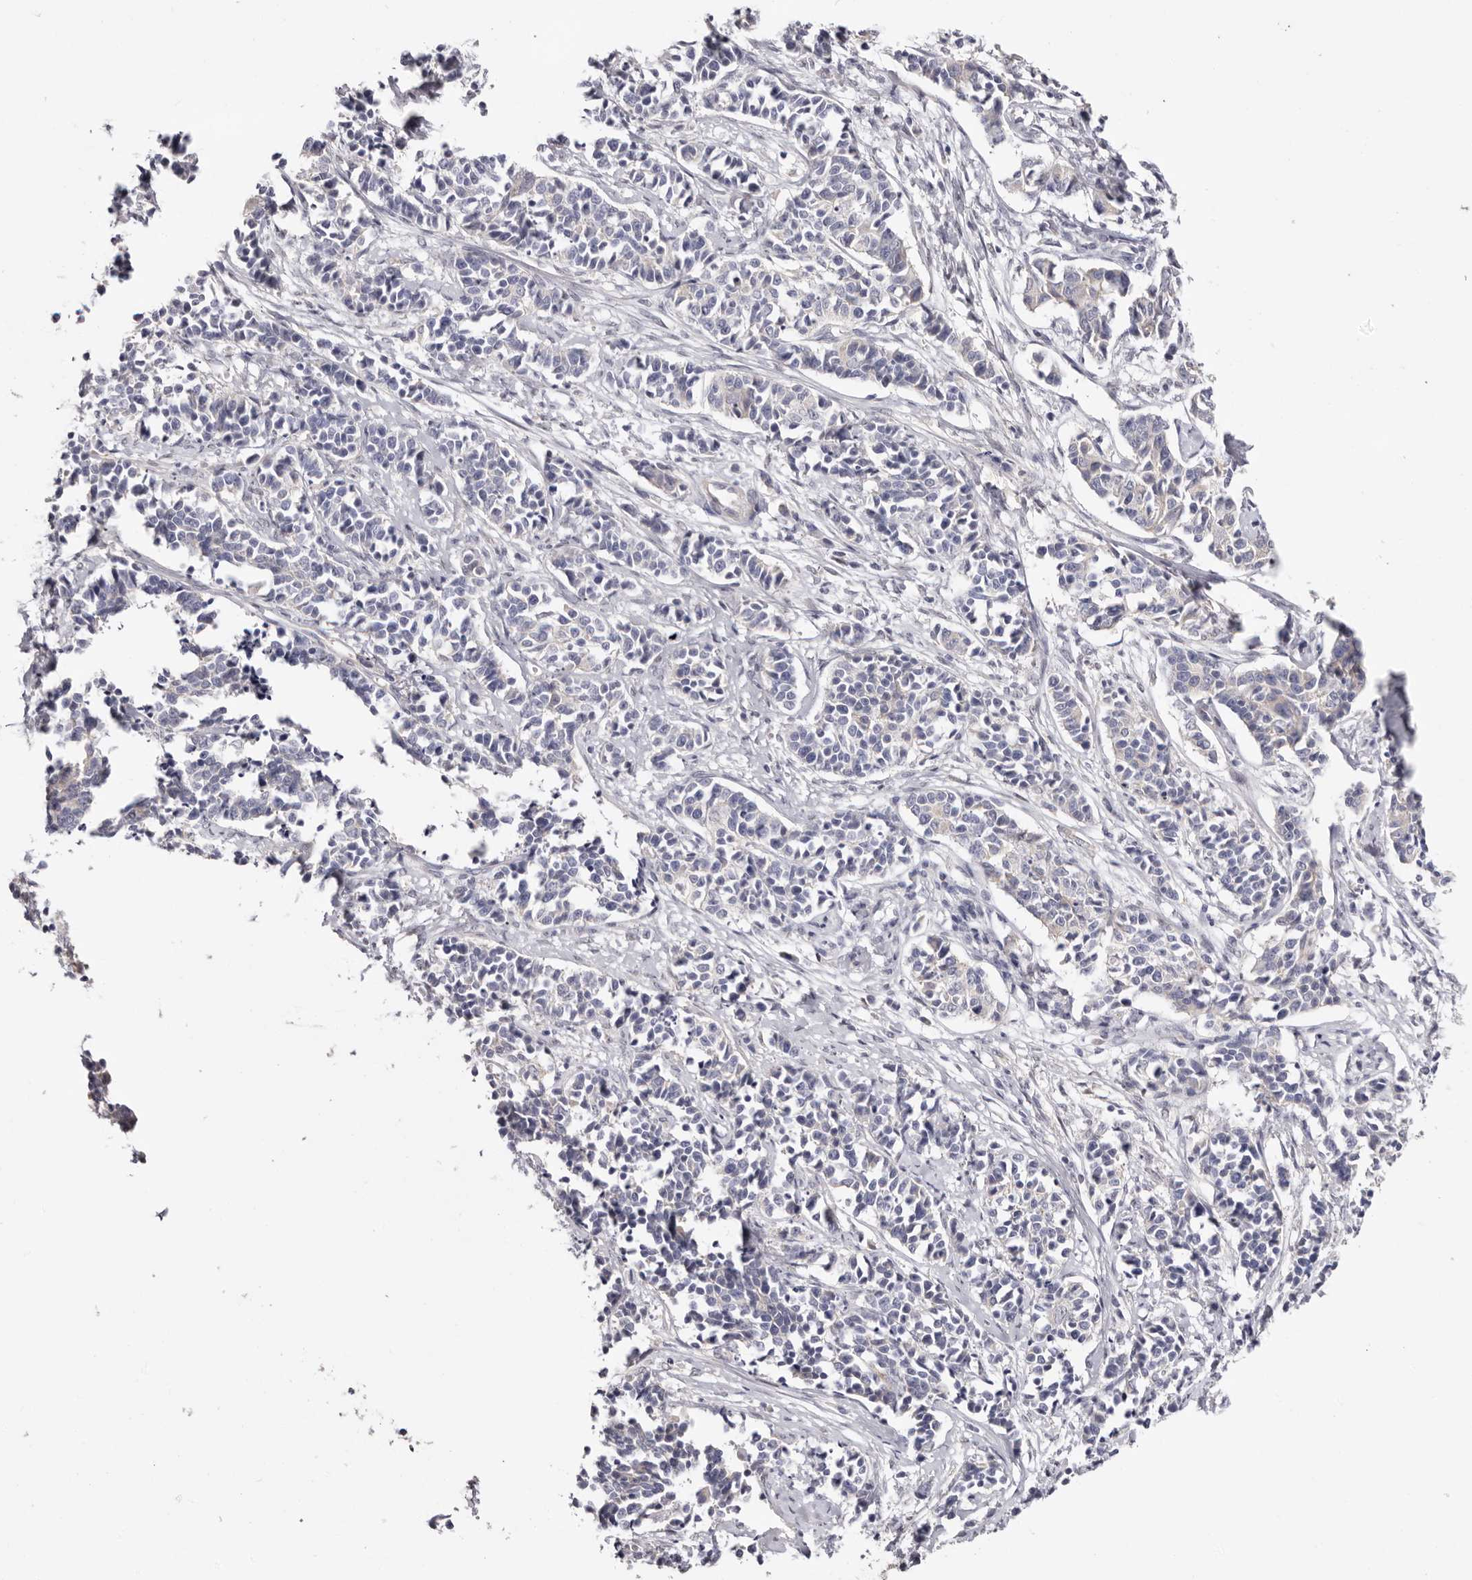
{"staining": {"intensity": "negative", "quantity": "none", "location": "none"}, "tissue": "cervical cancer", "cell_type": "Tumor cells", "image_type": "cancer", "snomed": [{"axis": "morphology", "description": "Normal tissue, NOS"}, {"axis": "morphology", "description": "Squamous cell carcinoma, NOS"}, {"axis": "topography", "description": "Cervix"}], "caption": "High power microscopy histopathology image of an IHC micrograph of cervical cancer (squamous cell carcinoma), revealing no significant staining in tumor cells.", "gene": "LMLN", "patient": {"sex": "female", "age": 35}}